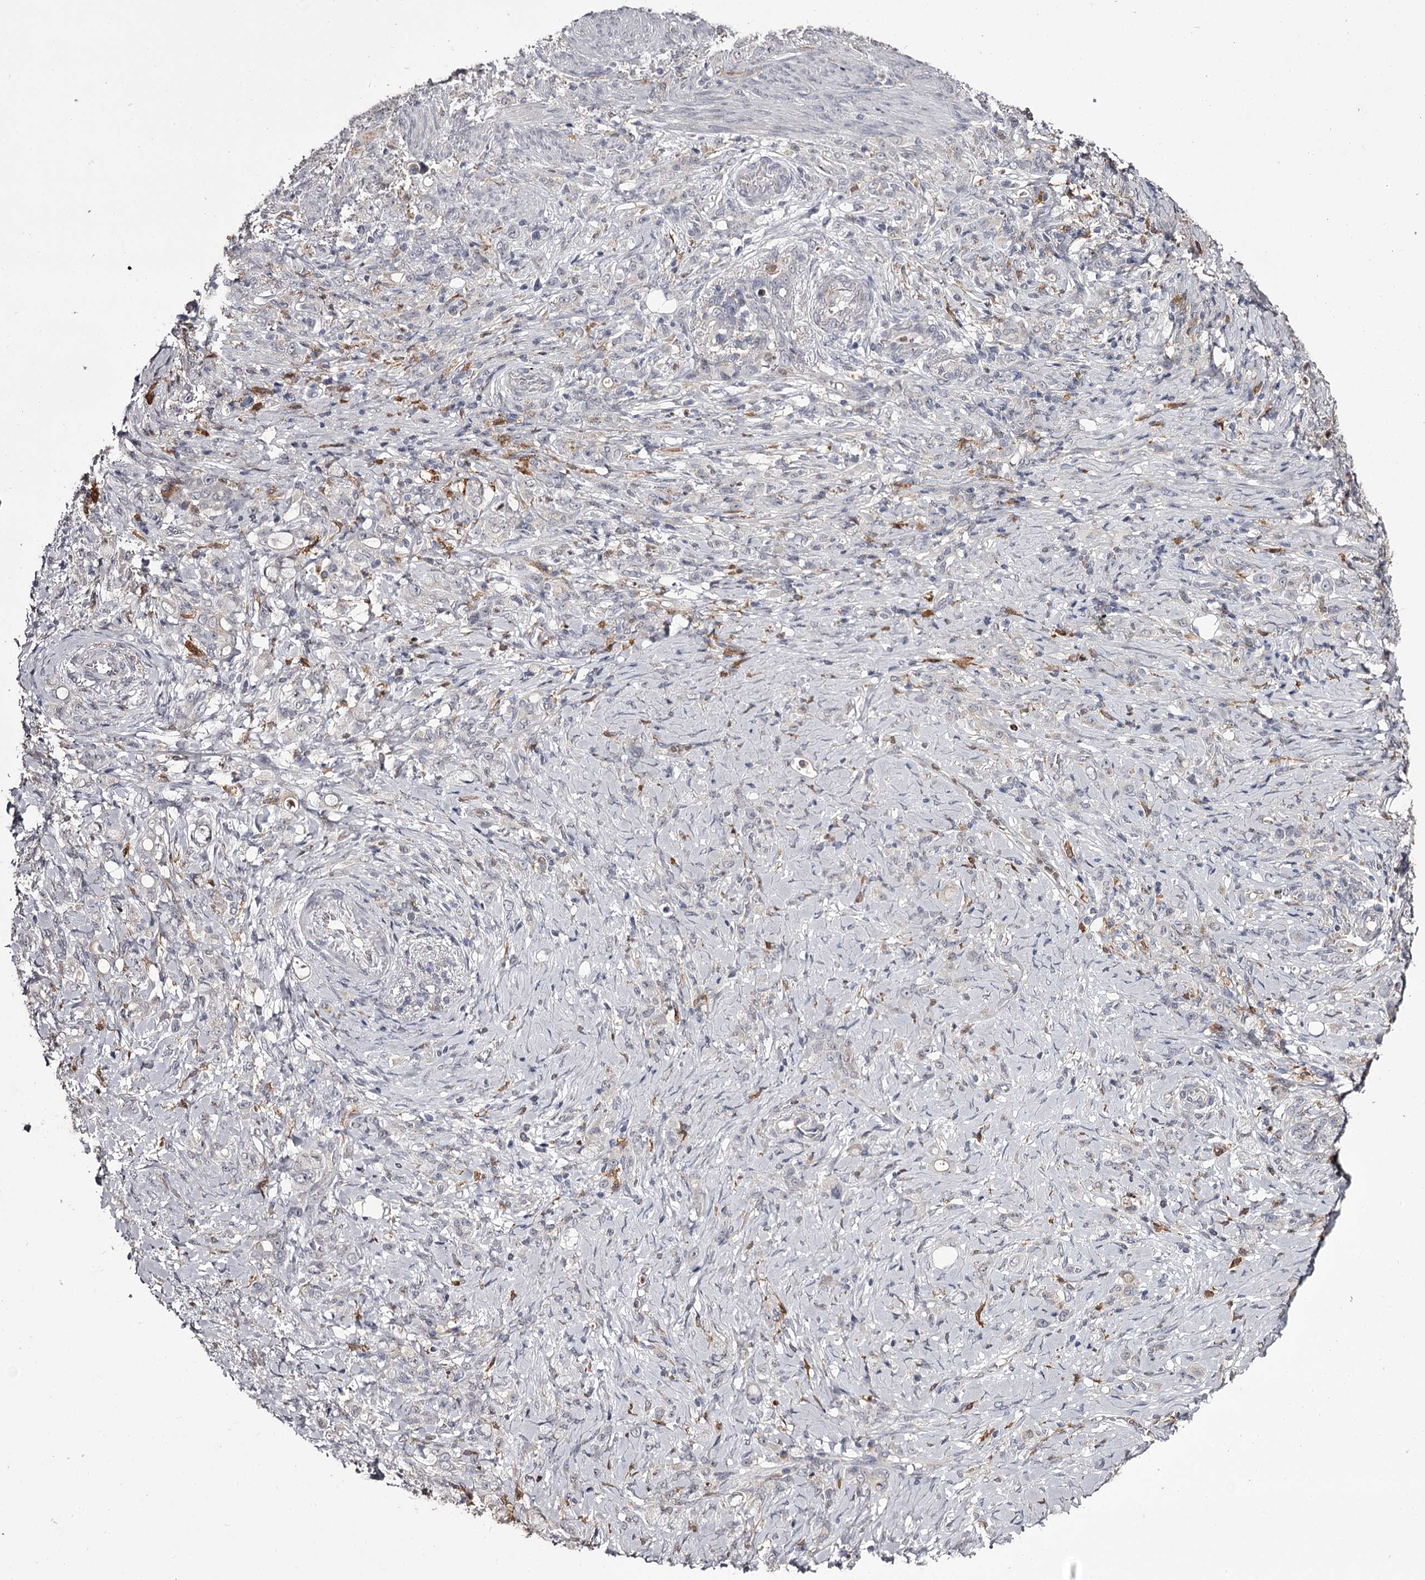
{"staining": {"intensity": "negative", "quantity": "none", "location": "none"}, "tissue": "stomach cancer", "cell_type": "Tumor cells", "image_type": "cancer", "snomed": [{"axis": "morphology", "description": "Adenocarcinoma, NOS"}, {"axis": "topography", "description": "Stomach"}], "caption": "Histopathology image shows no significant protein staining in tumor cells of adenocarcinoma (stomach).", "gene": "SLC32A1", "patient": {"sex": "female", "age": 79}}